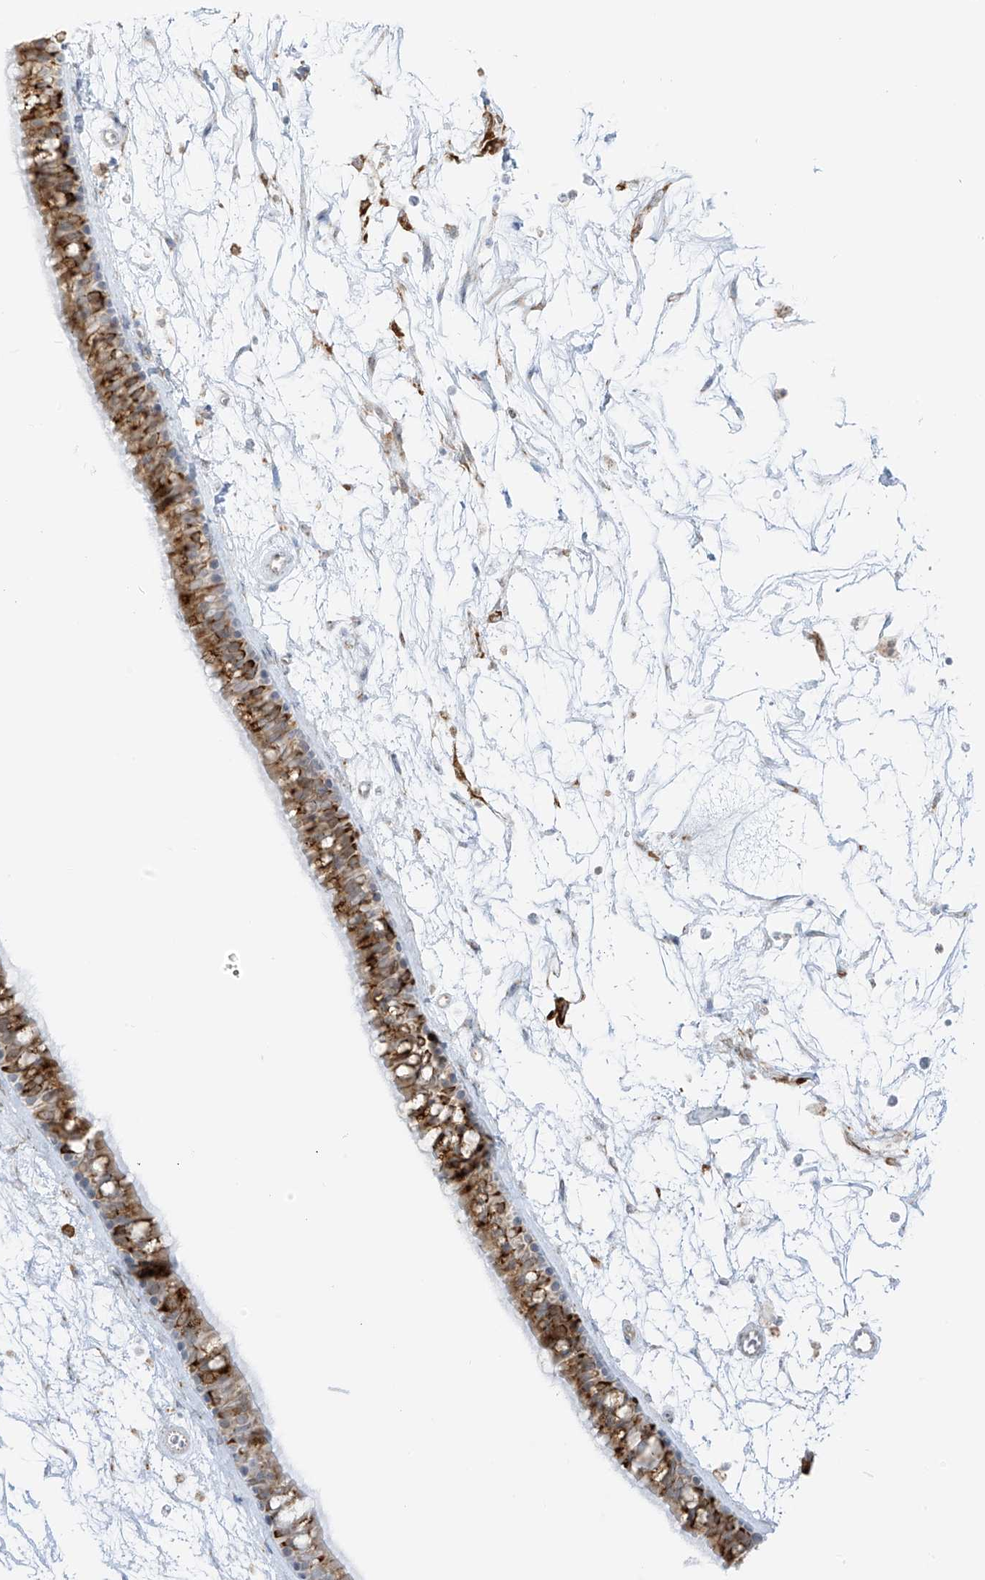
{"staining": {"intensity": "strong", "quantity": "25%-75%", "location": "cytoplasmic/membranous"}, "tissue": "nasopharynx", "cell_type": "Respiratory epithelial cells", "image_type": "normal", "snomed": [{"axis": "morphology", "description": "Normal tissue, NOS"}, {"axis": "topography", "description": "Nasopharynx"}], "caption": "Protein positivity by immunohistochemistry (IHC) reveals strong cytoplasmic/membranous staining in approximately 25%-75% of respiratory epithelial cells in benign nasopharynx.", "gene": "LRRC59", "patient": {"sex": "male", "age": 64}}